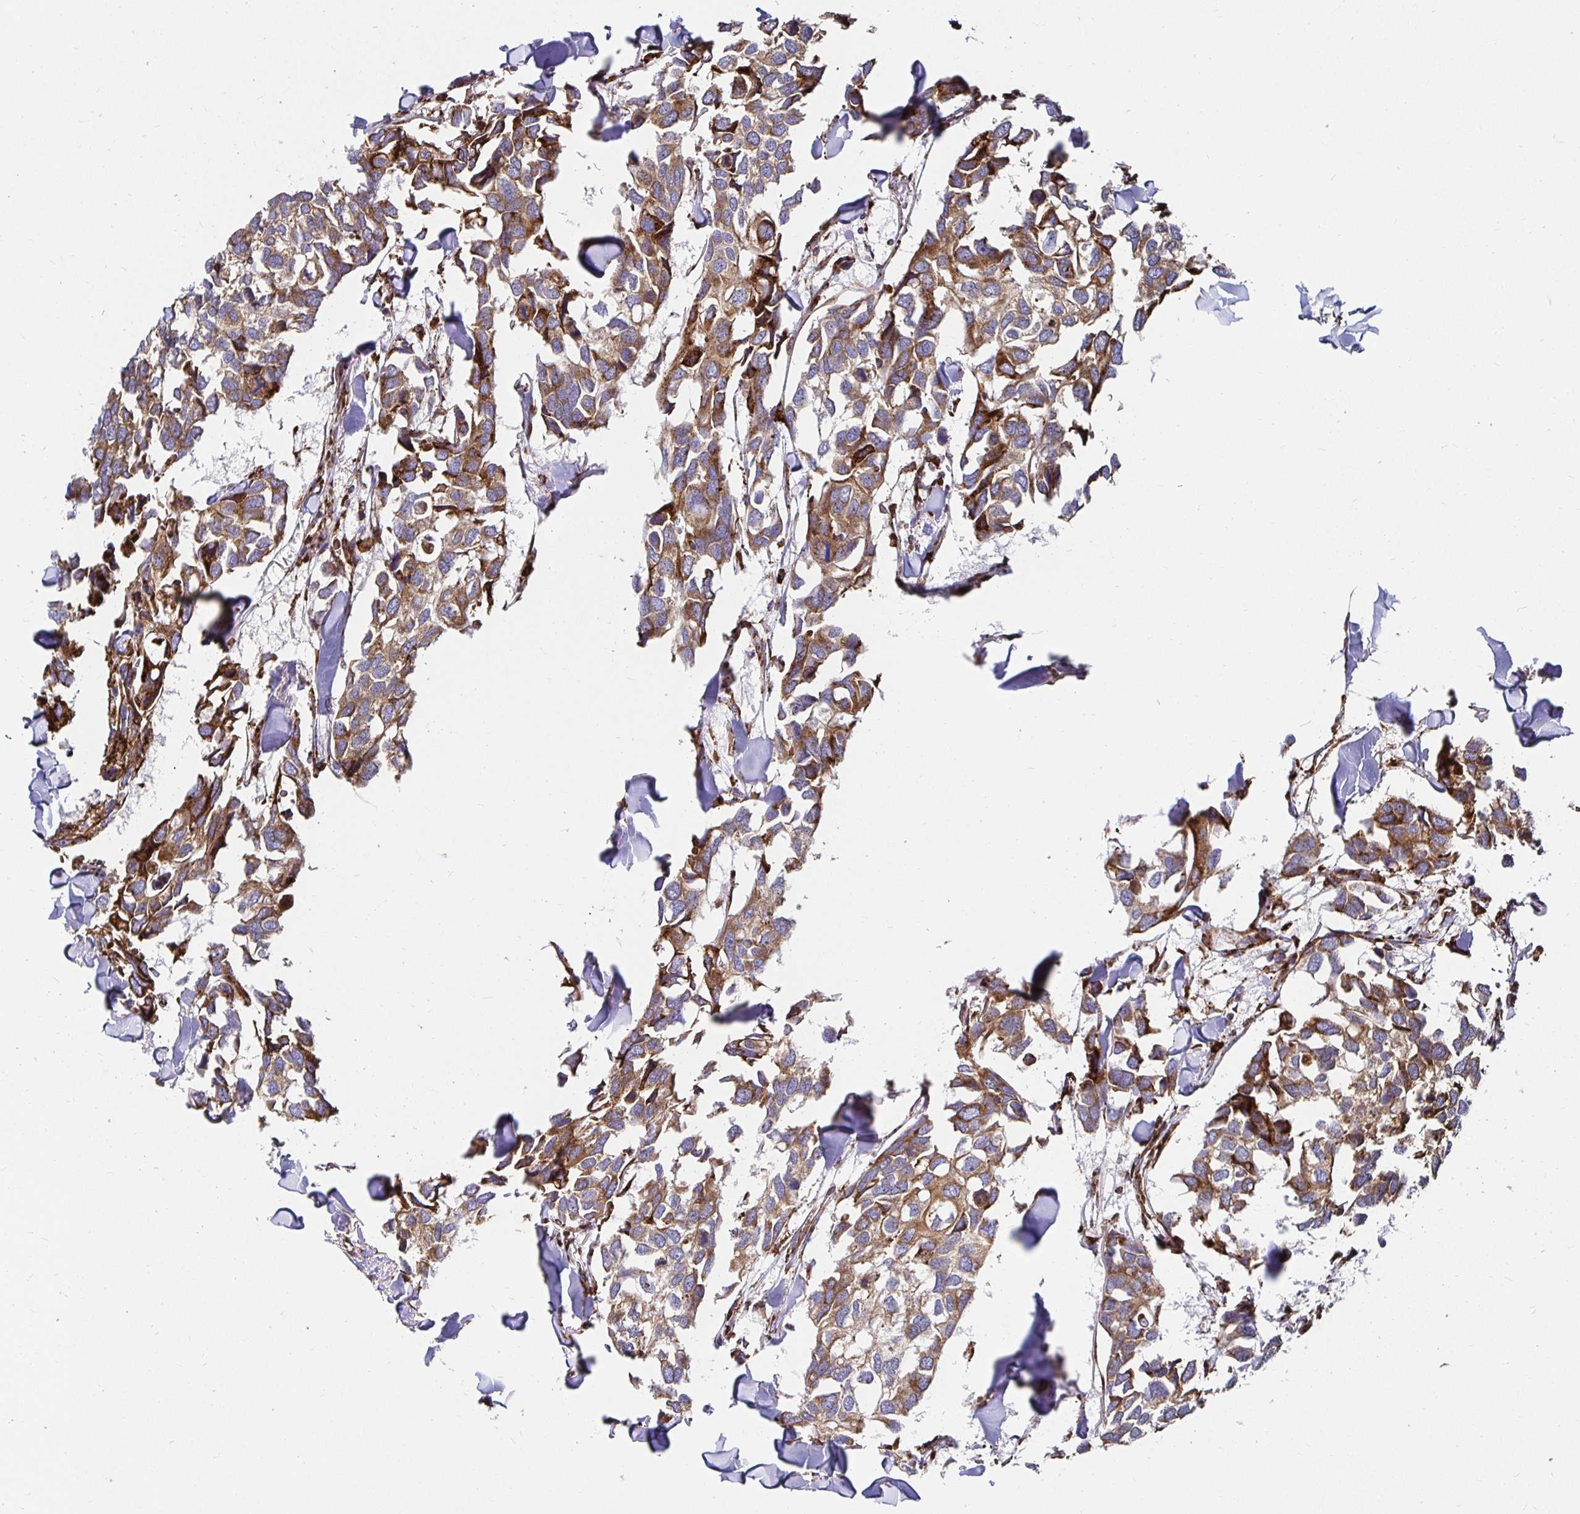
{"staining": {"intensity": "moderate", "quantity": ">75%", "location": "cytoplasmic/membranous"}, "tissue": "breast cancer", "cell_type": "Tumor cells", "image_type": "cancer", "snomed": [{"axis": "morphology", "description": "Duct carcinoma"}, {"axis": "topography", "description": "Breast"}], "caption": "This is a micrograph of IHC staining of infiltrating ductal carcinoma (breast), which shows moderate expression in the cytoplasmic/membranous of tumor cells.", "gene": "SMYD3", "patient": {"sex": "female", "age": 83}}